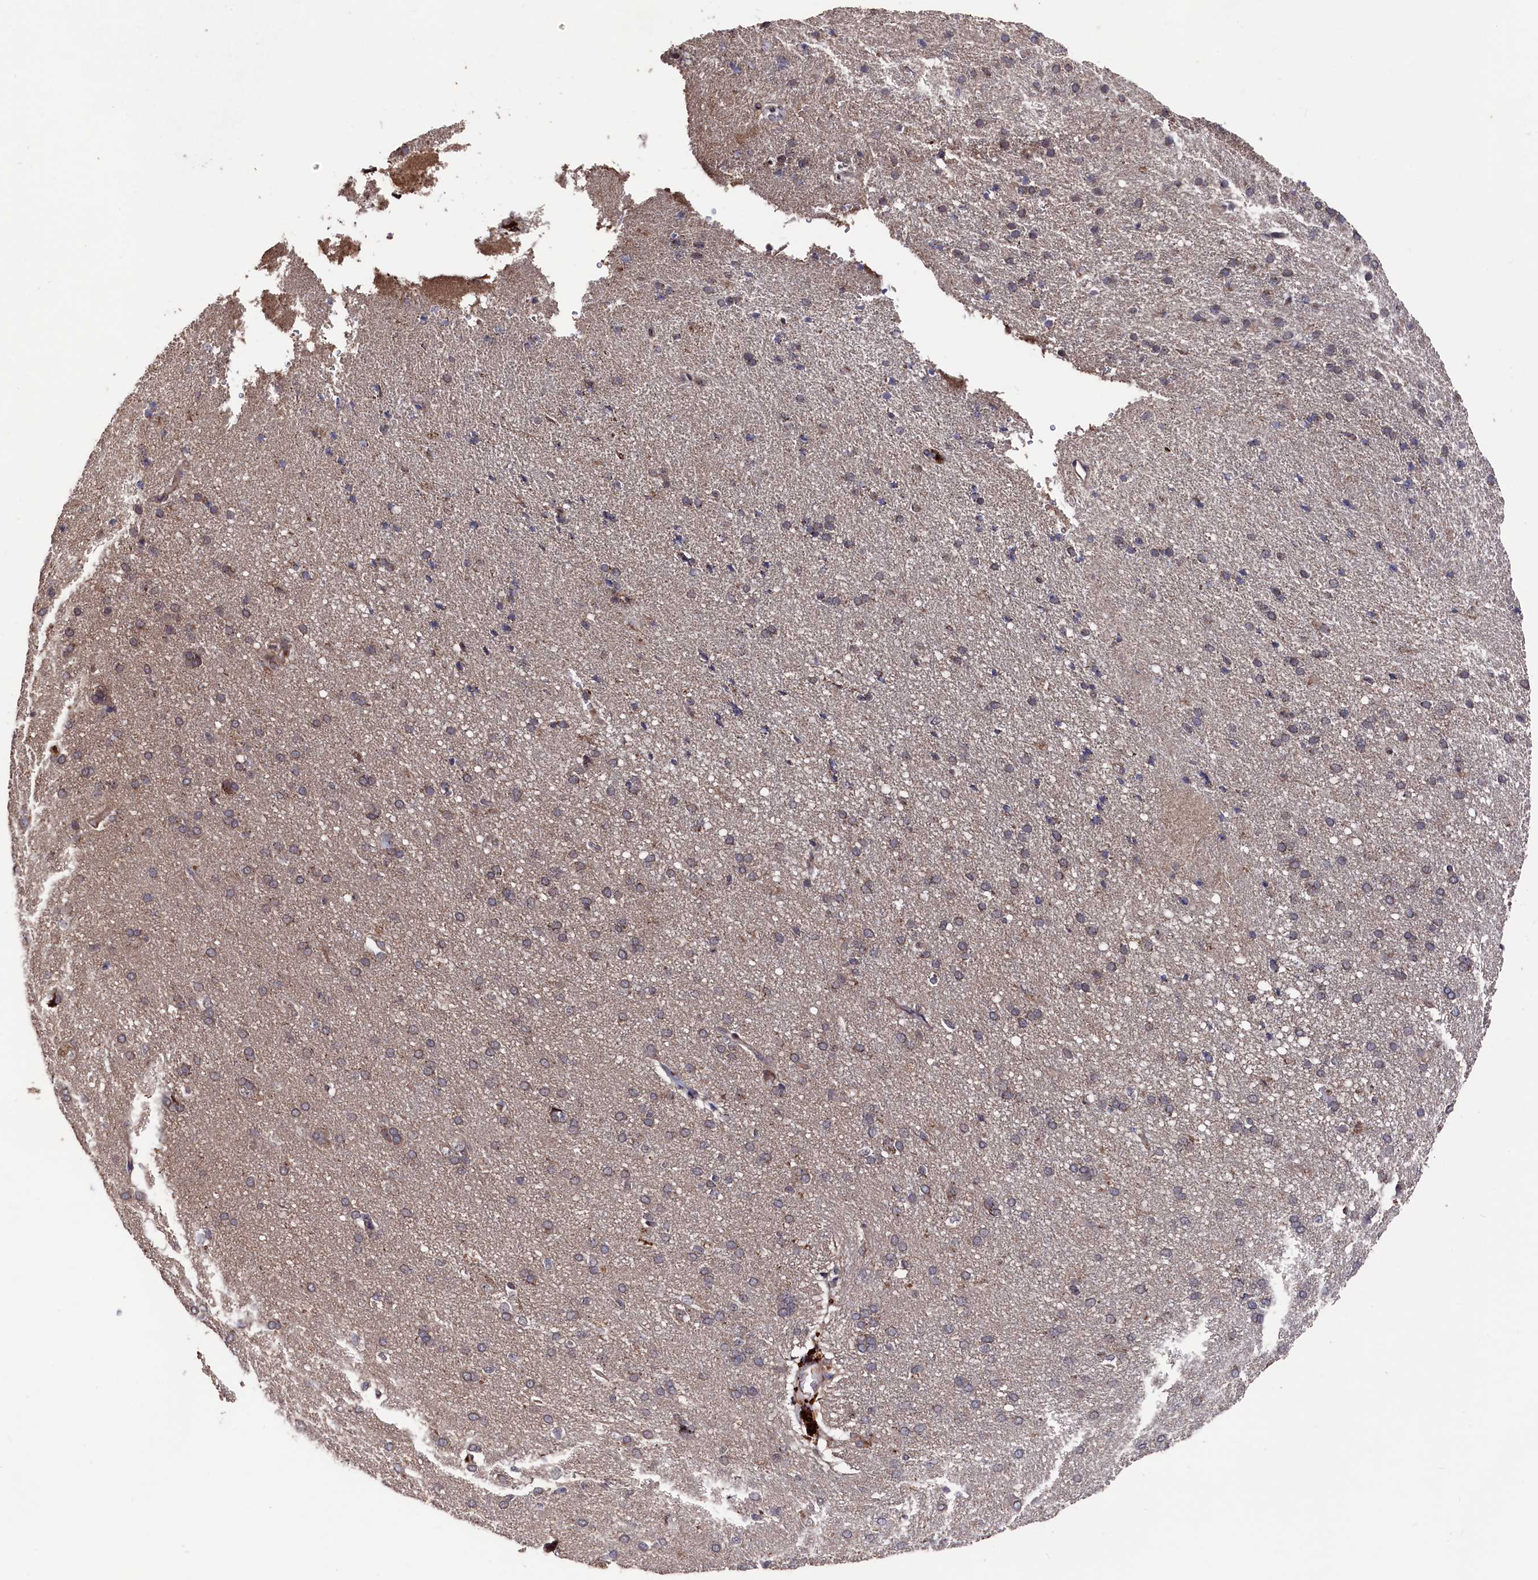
{"staining": {"intensity": "moderate", "quantity": ">75%", "location": "cytoplasmic/membranous"}, "tissue": "cerebral cortex", "cell_type": "Endothelial cells", "image_type": "normal", "snomed": [{"axis": "morphology", "description": "Normal tissue, NOS"}, {"axis": "topography", "description": "Cerebral cortex"}], "caption": "Immunohistochemistry of unremarkable human cerebral cortex shows medium levels of moderate cytoplasmic/membranous expression in approximately >75% of endothelial cells. The protein is shown in brown color, while the nuclei are stained blue.", "gene": "TMC5", "patient": {"sex": "male", "age": 62}}